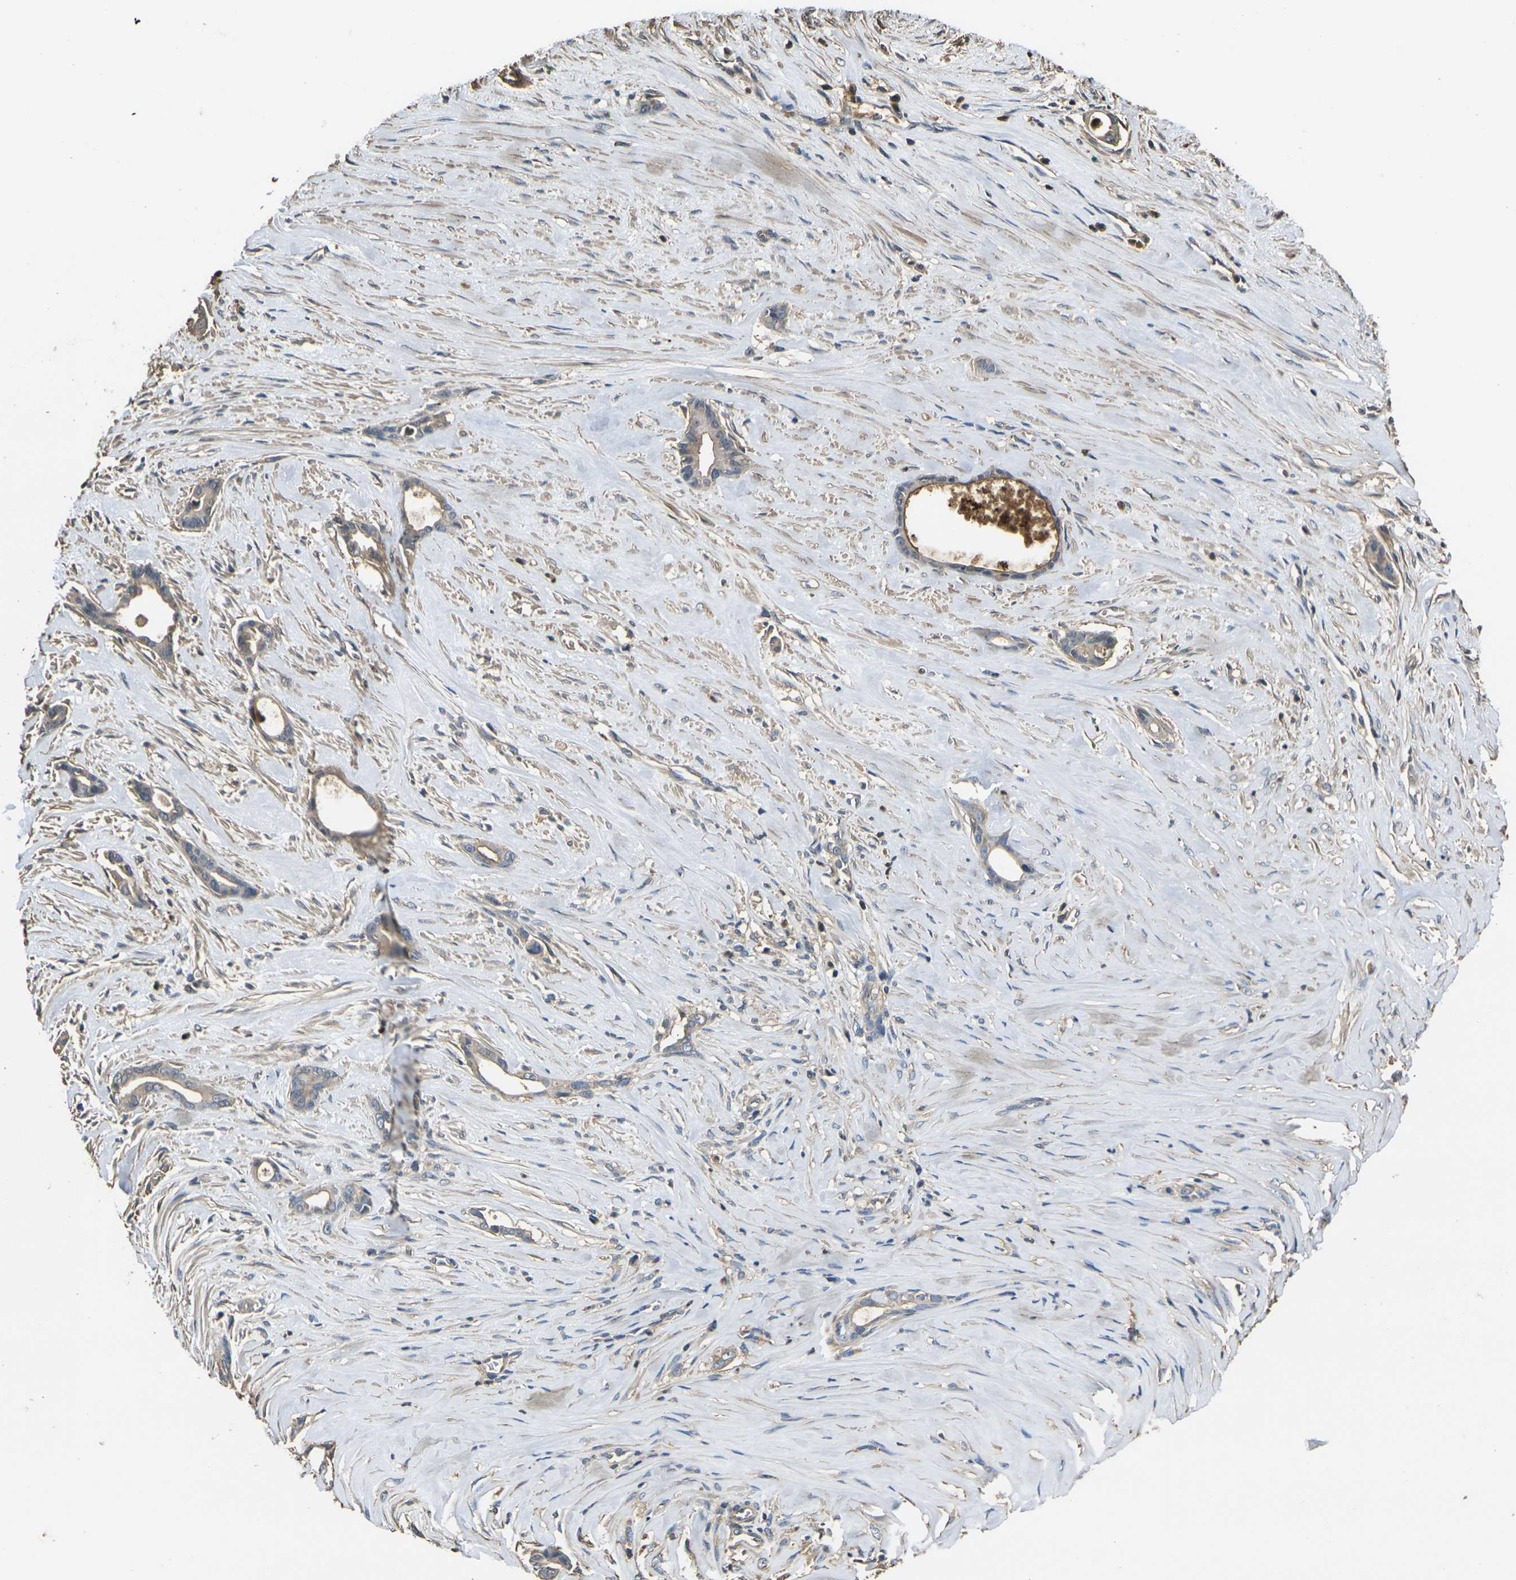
{"staining": {"intensity": "weak", "quantity": "<25%", "location": "cytoplasmic/membranous"}, "tissue": "liver cancer", "cell_type": "Tumor cells", "image_type": "cancer", "snomed": [{"axis": "morphology", "description": "Cholangiocarcinoma"}, {"axis": "topography", "description": "Liver"}], "caption": "Immunohistochemistry of human cholangiocarcinoma (liver) exhibits no expression in tumor cells.", "gene": "HSPG2", "patient": {"sex": "female", "age": 55}}